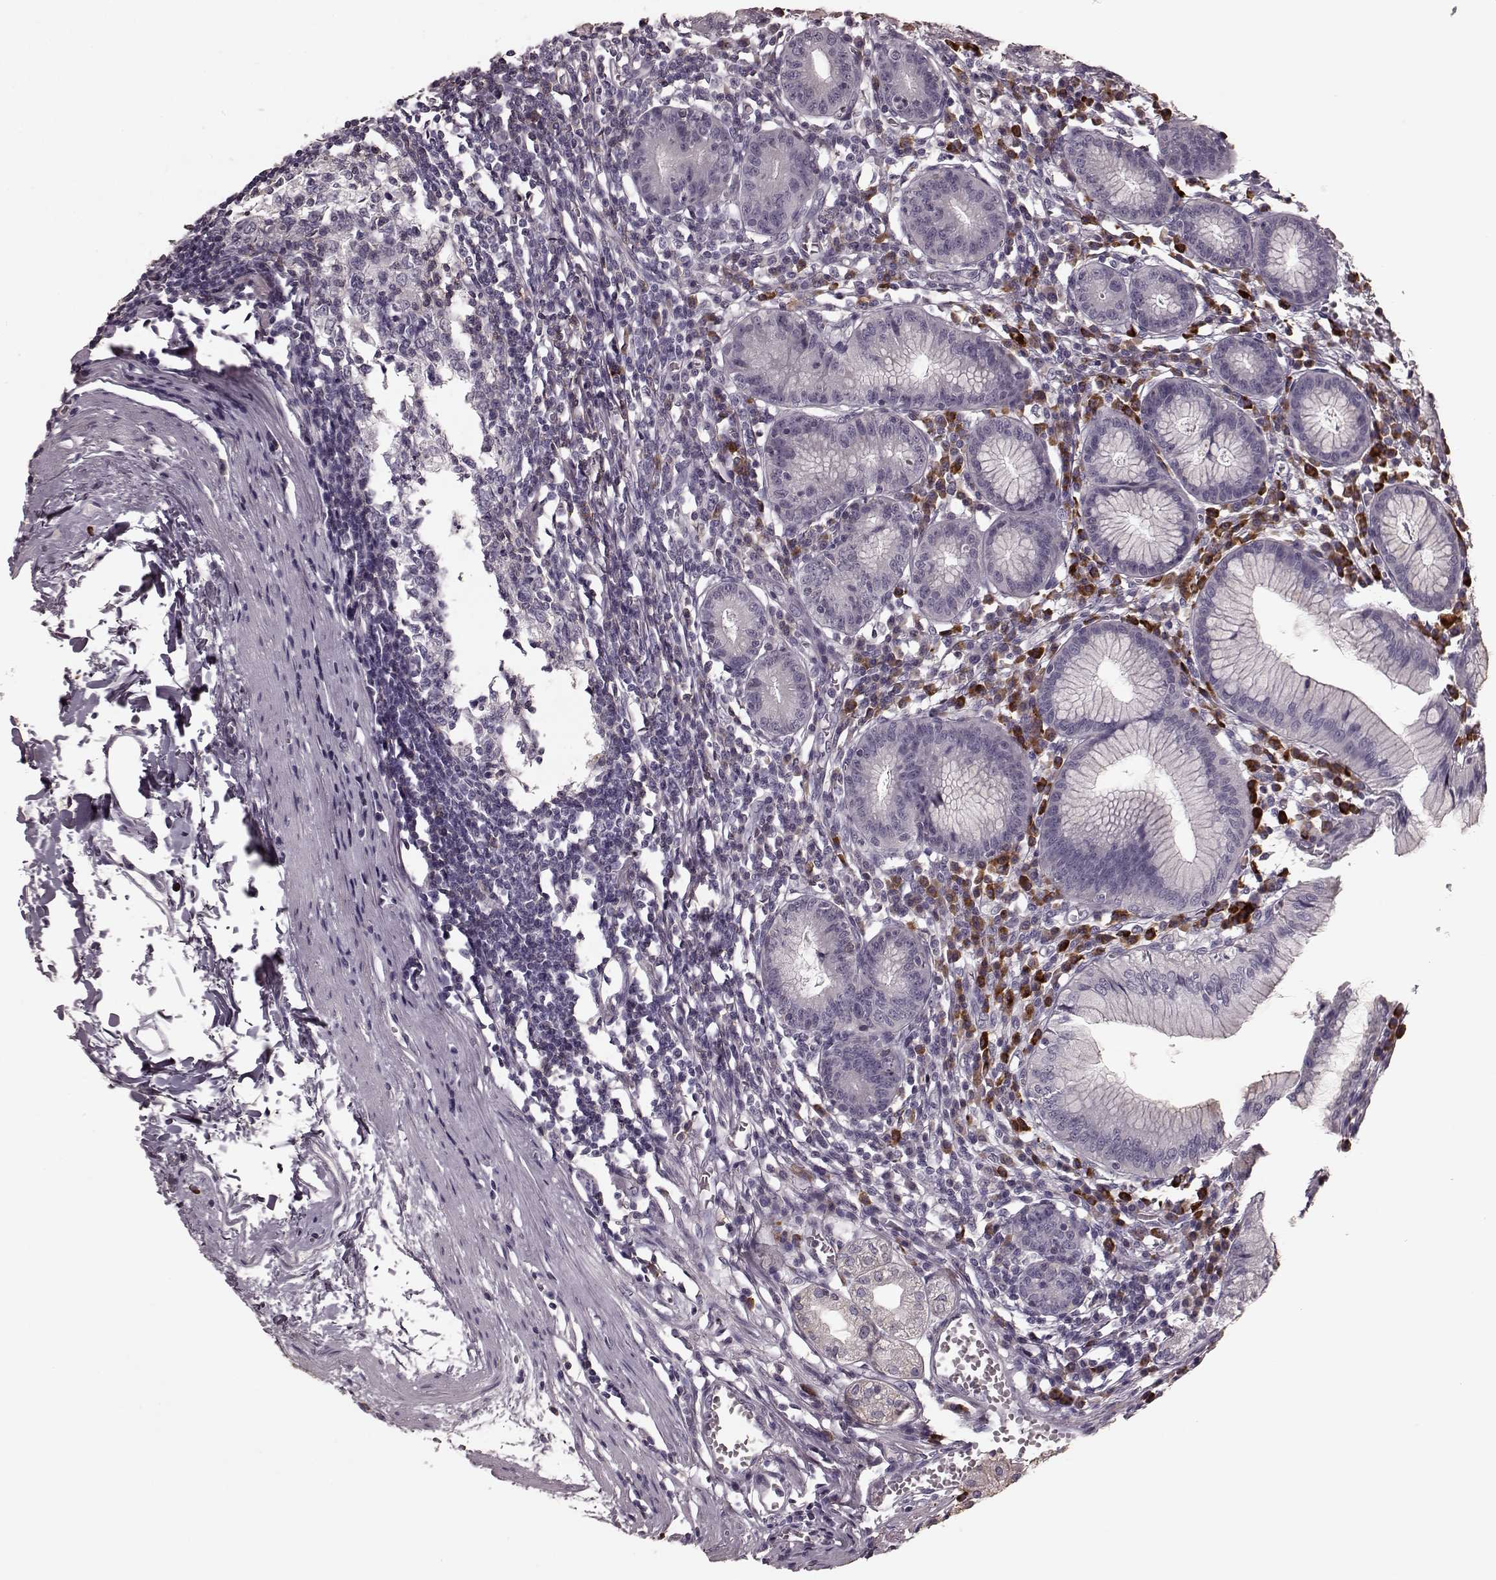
{"staining": {"intensity": "negative", "quantity": "none", "location": "none"}, "tissue": "stomach", "cell_type": "Glandular cells", "image_type": "normal", "snomed": [{"axis": "morphology", "description": "Normal tissue, NOS"}, {"axis": "topography", "description": "Stomach"}], "caption": "IHC of unremarkable stomach exhibits no staining in glandular cells. (DAB (3,3'-diaminobenzidine) immunohistochemistry, high magnification).", "gene": "CD28", "patient": {"sex": "male", "age": 55}}